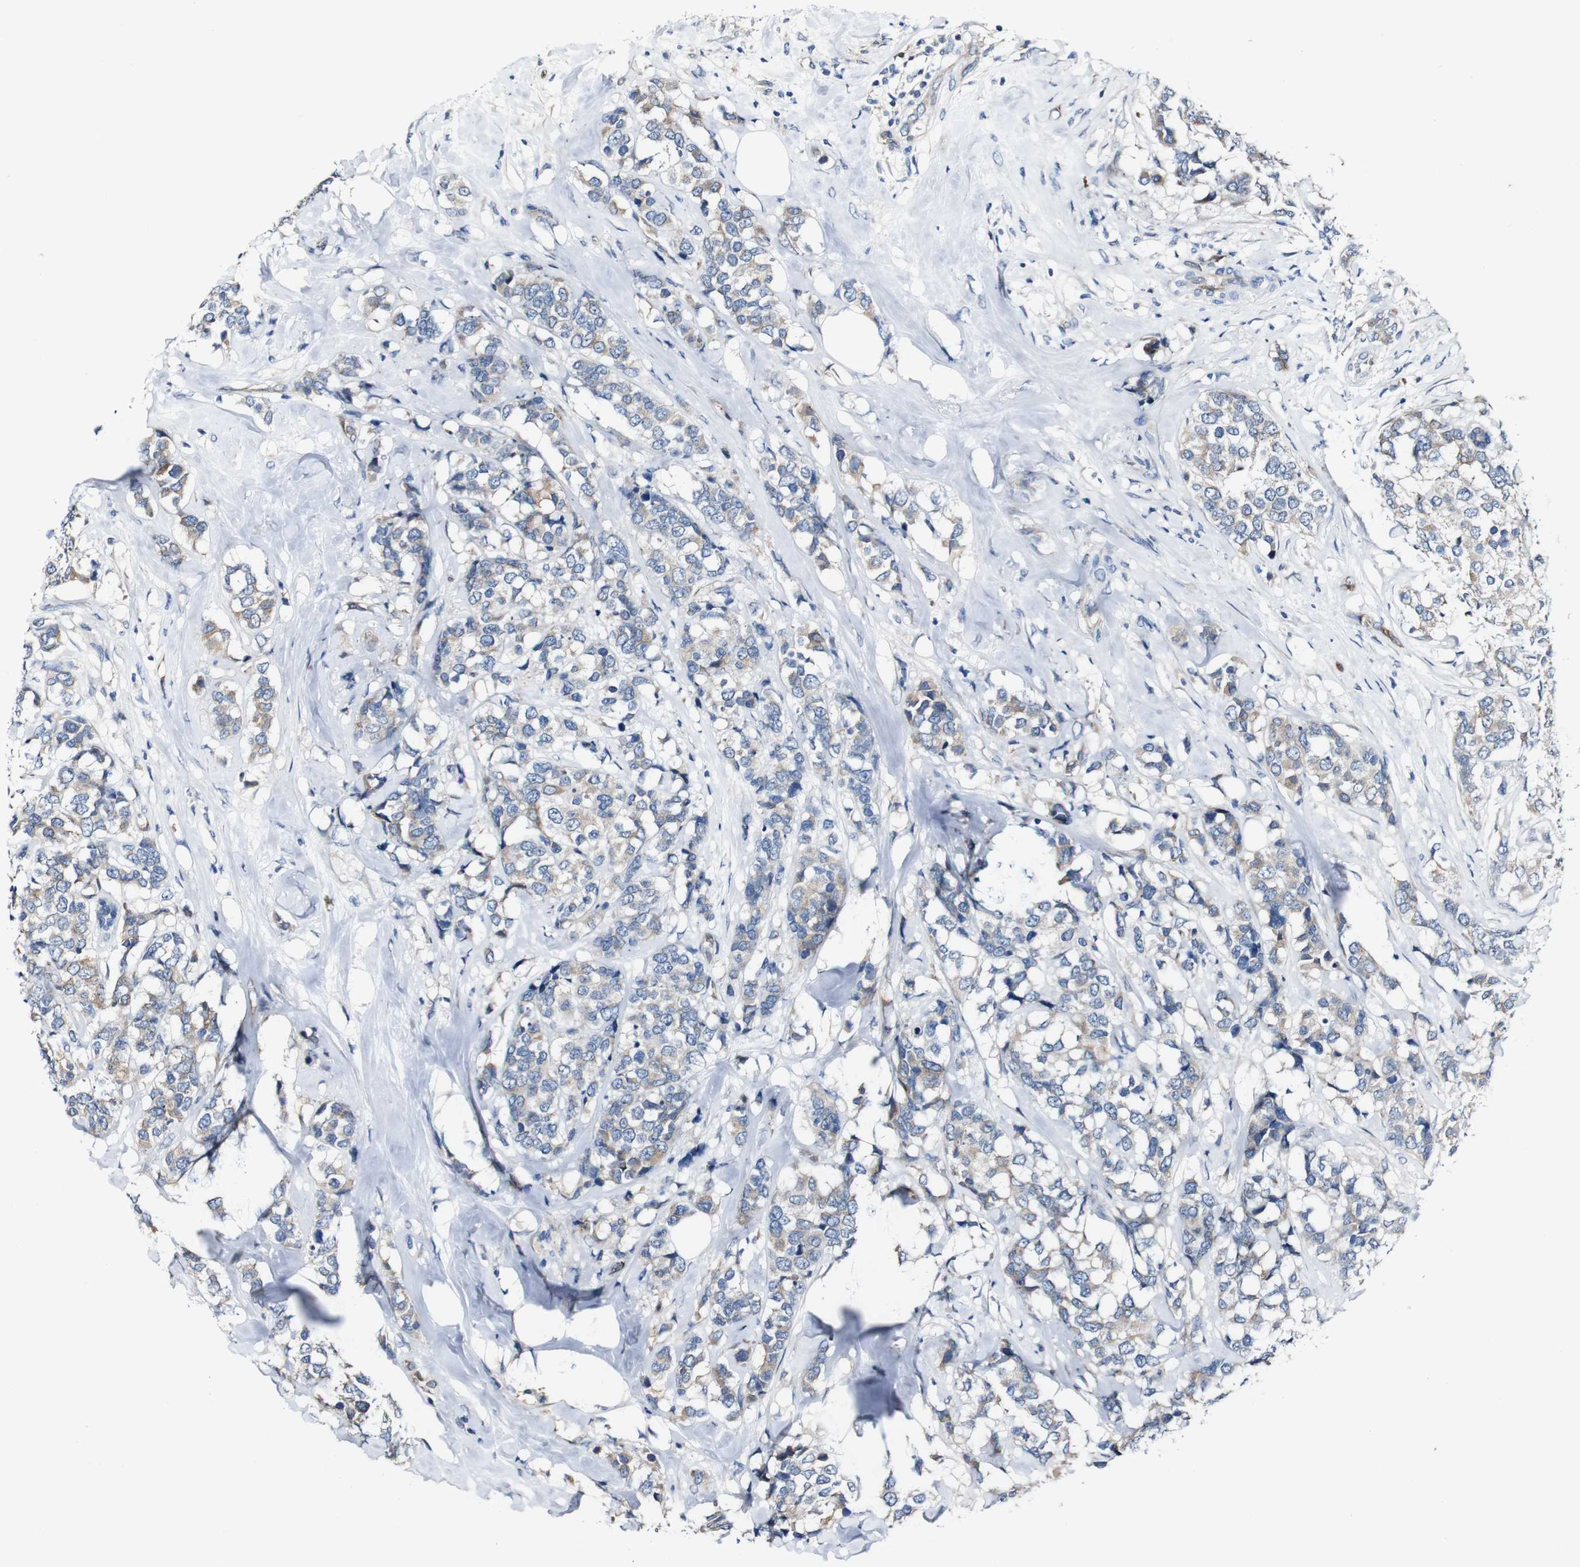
{"staining": {"intensity": "weak", "quantity": "<25%", "location": "cytoplasmic/membranous"}, "tissue": "breast cancer", "cell_type": "Tumor cells", "image_type": "cancer", "snomed": [{"axis": "morphology", "description": "Lobular carcinoma"}, {"axis": "topography", "description": "Breast"}], "caption": "Immunohistochemical staining of human breast cancer reveals no significant positivity in tumor cells.", "gene": "GRAMD1A", "patient": {"sex": "female", "age": 59}}